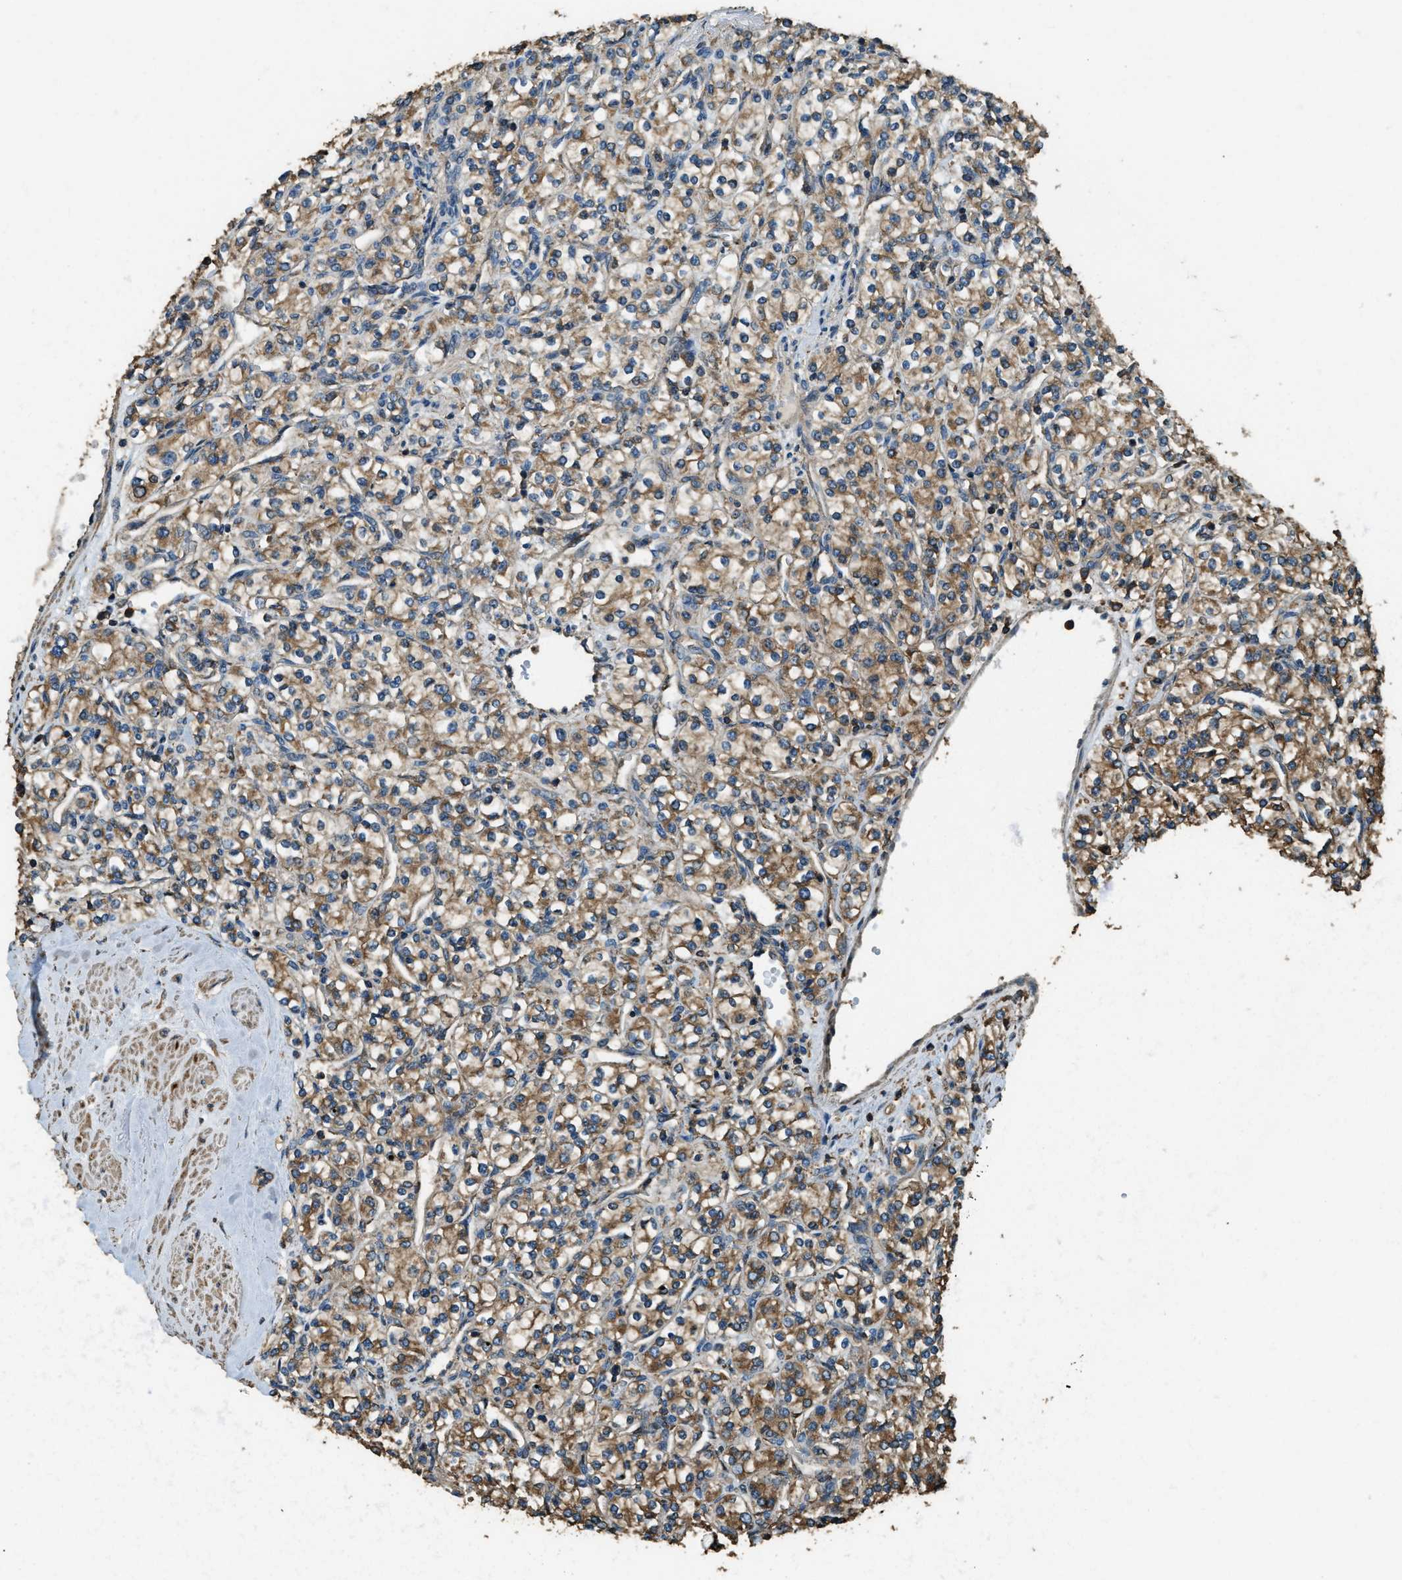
{"staining": {"intensity": "moderate", "quantity": ">75%", "location": "cytoplasmic/membranous"}, "tissue": "renal cancer", "cell_type": "Tumor cells", "image_type": "cancer", "snomed": [{"axis": "morphology", "description": "Adenocarcinoma, NOS"}, {"axis": "topography", "description": "Kidney"}], "caption": "Immunohistochemistry (IHC) staining of renal cancer, which demonstrates medium levels of moderate cytoplasmic/membranous staining in approximately >75% of tumor cells indicating moderate cytoplasmic/membranous protein expression. The staining was performed using DAB (brown) for protein detection and nuclei were counterstained in hematoxylin (blue).", "gene": "ERGIC1", "patient": {"sex": "male", "age": 77}}